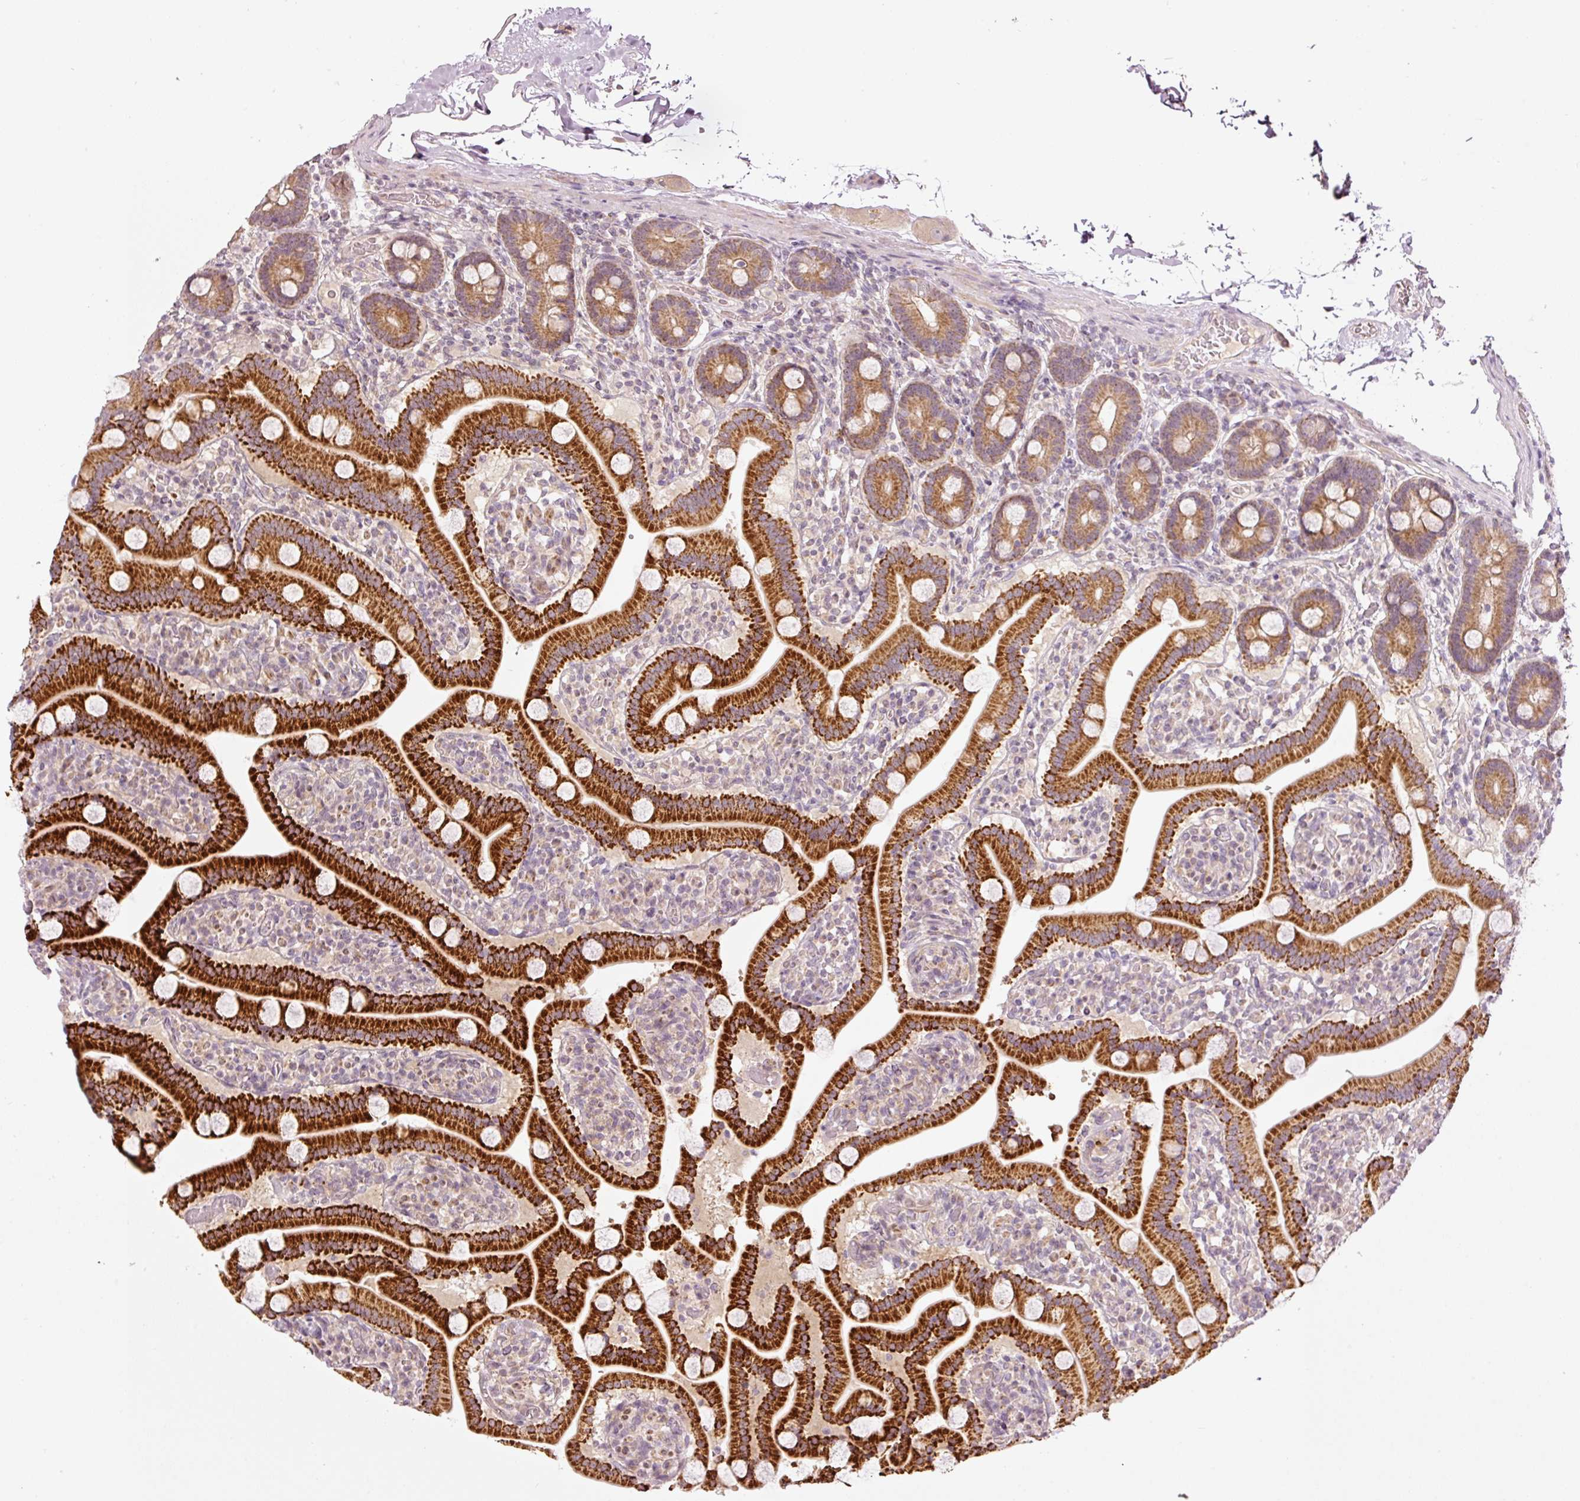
{"staining": {"intensity": "strong", "quantity": ">75%", "location": "cytoplasmic/membranous"}, "tissue": "duodenum", "cell_type": "Glandular cells", "image_type": "normal", "snomed": [{"axis": "morphology", "description": "Normal tissue, NOS"}, {"axis": "topography", "description": "Duodenum"}], "caption": "The immunohistochemical stain labels strong cytoplasmic/membranous expression in glandular cells of normal duodenum.", "gene": "CDC20B", "patient": {"sex": "male", "age": 55}}